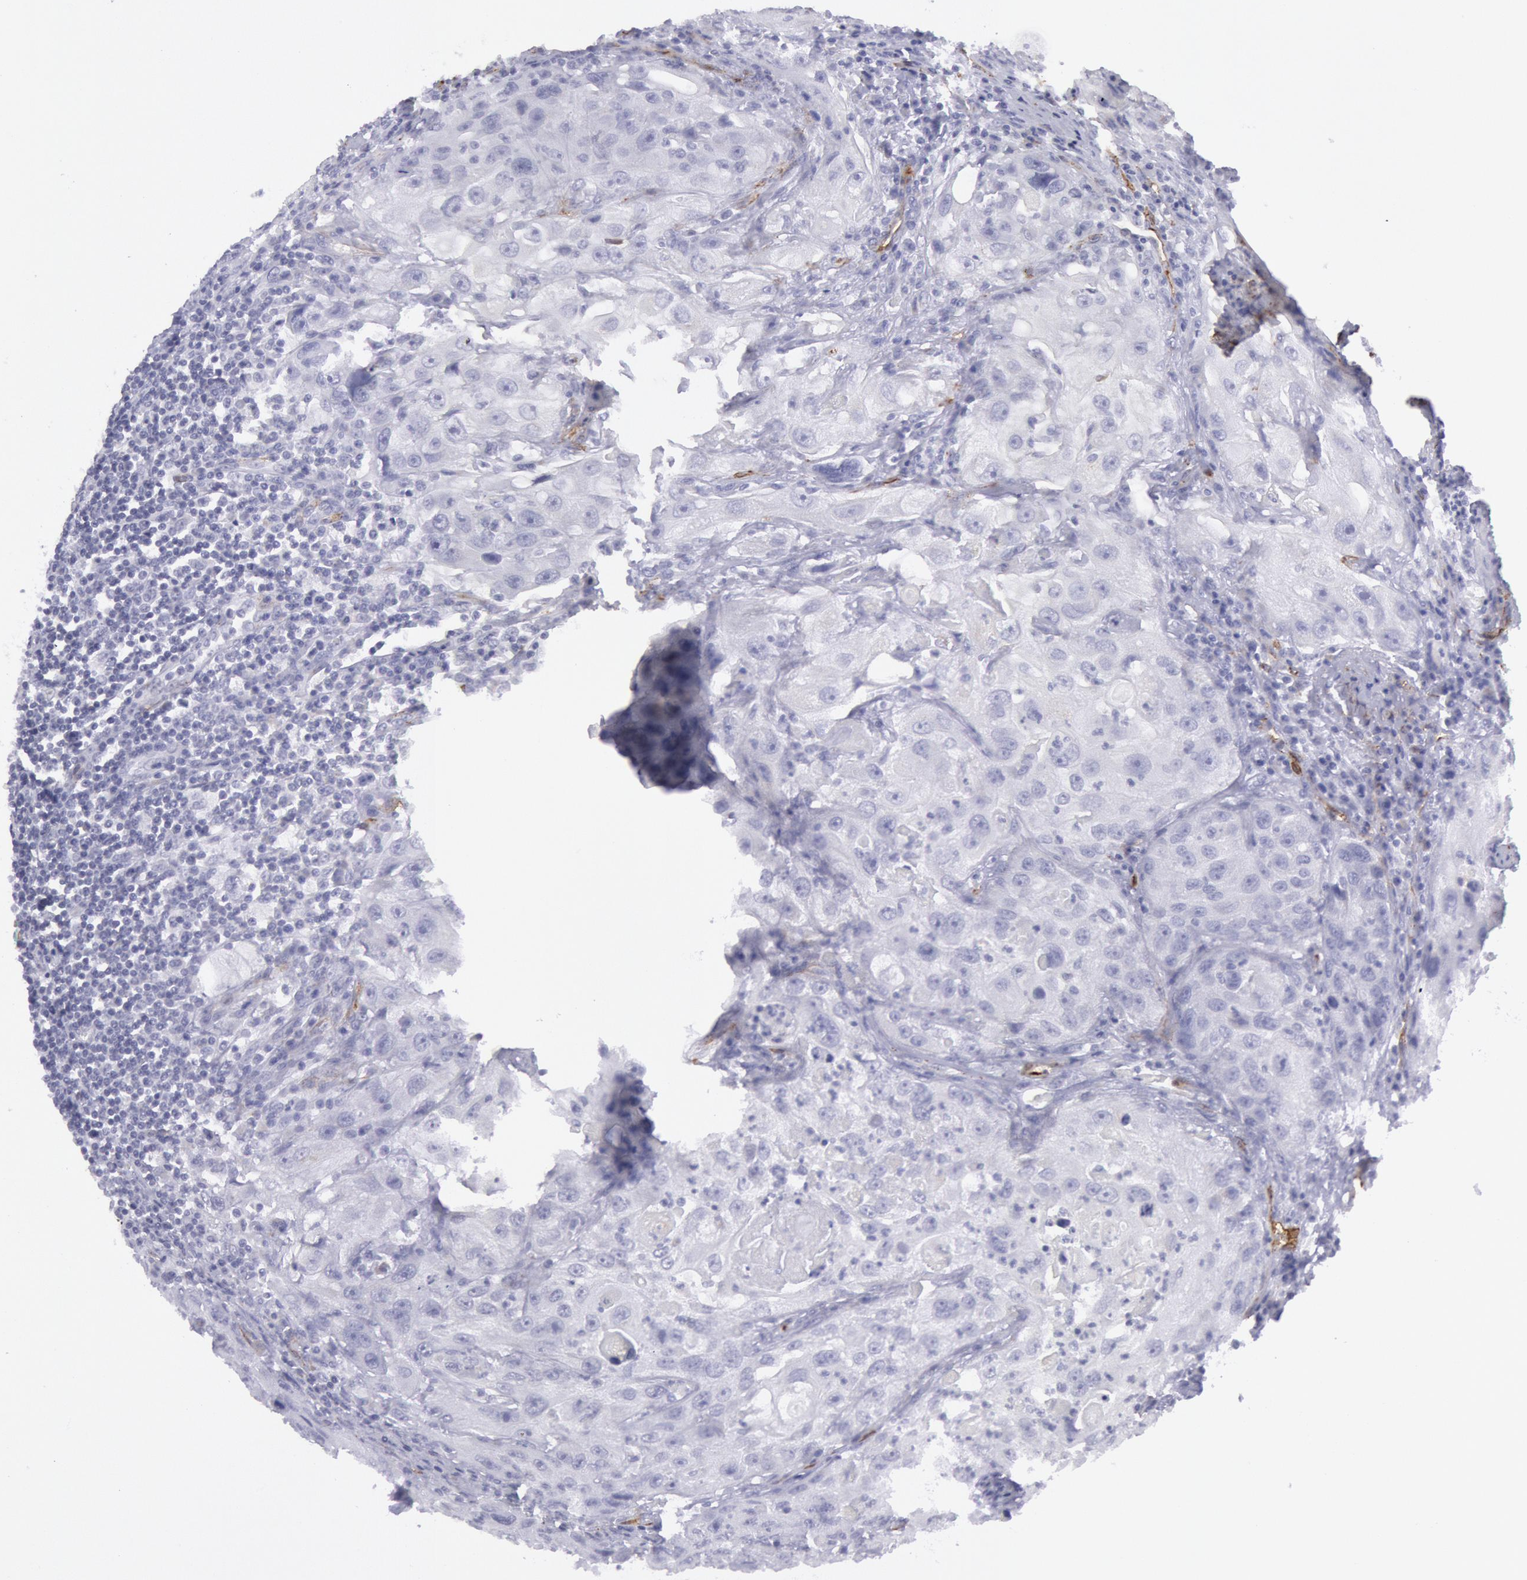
{"staining": {"intensity": "negative", "quantity": "none", "location": "none"}, "tissue": "head and neck cancer", "cell_type": "Tumor cells", "image_type": "cancer", "snomed": [{"axis": "morphology", "description": "Squamous cell carcinoma, NOS"}, {"axis": "topography", "description": "Head-Neck"}], "caption": "Tumor cells show no significant protein positivity in head and neck squamous cell carcinoma.", "gene": "CDH13", "patient": {"sex": "male", "age": 64}}